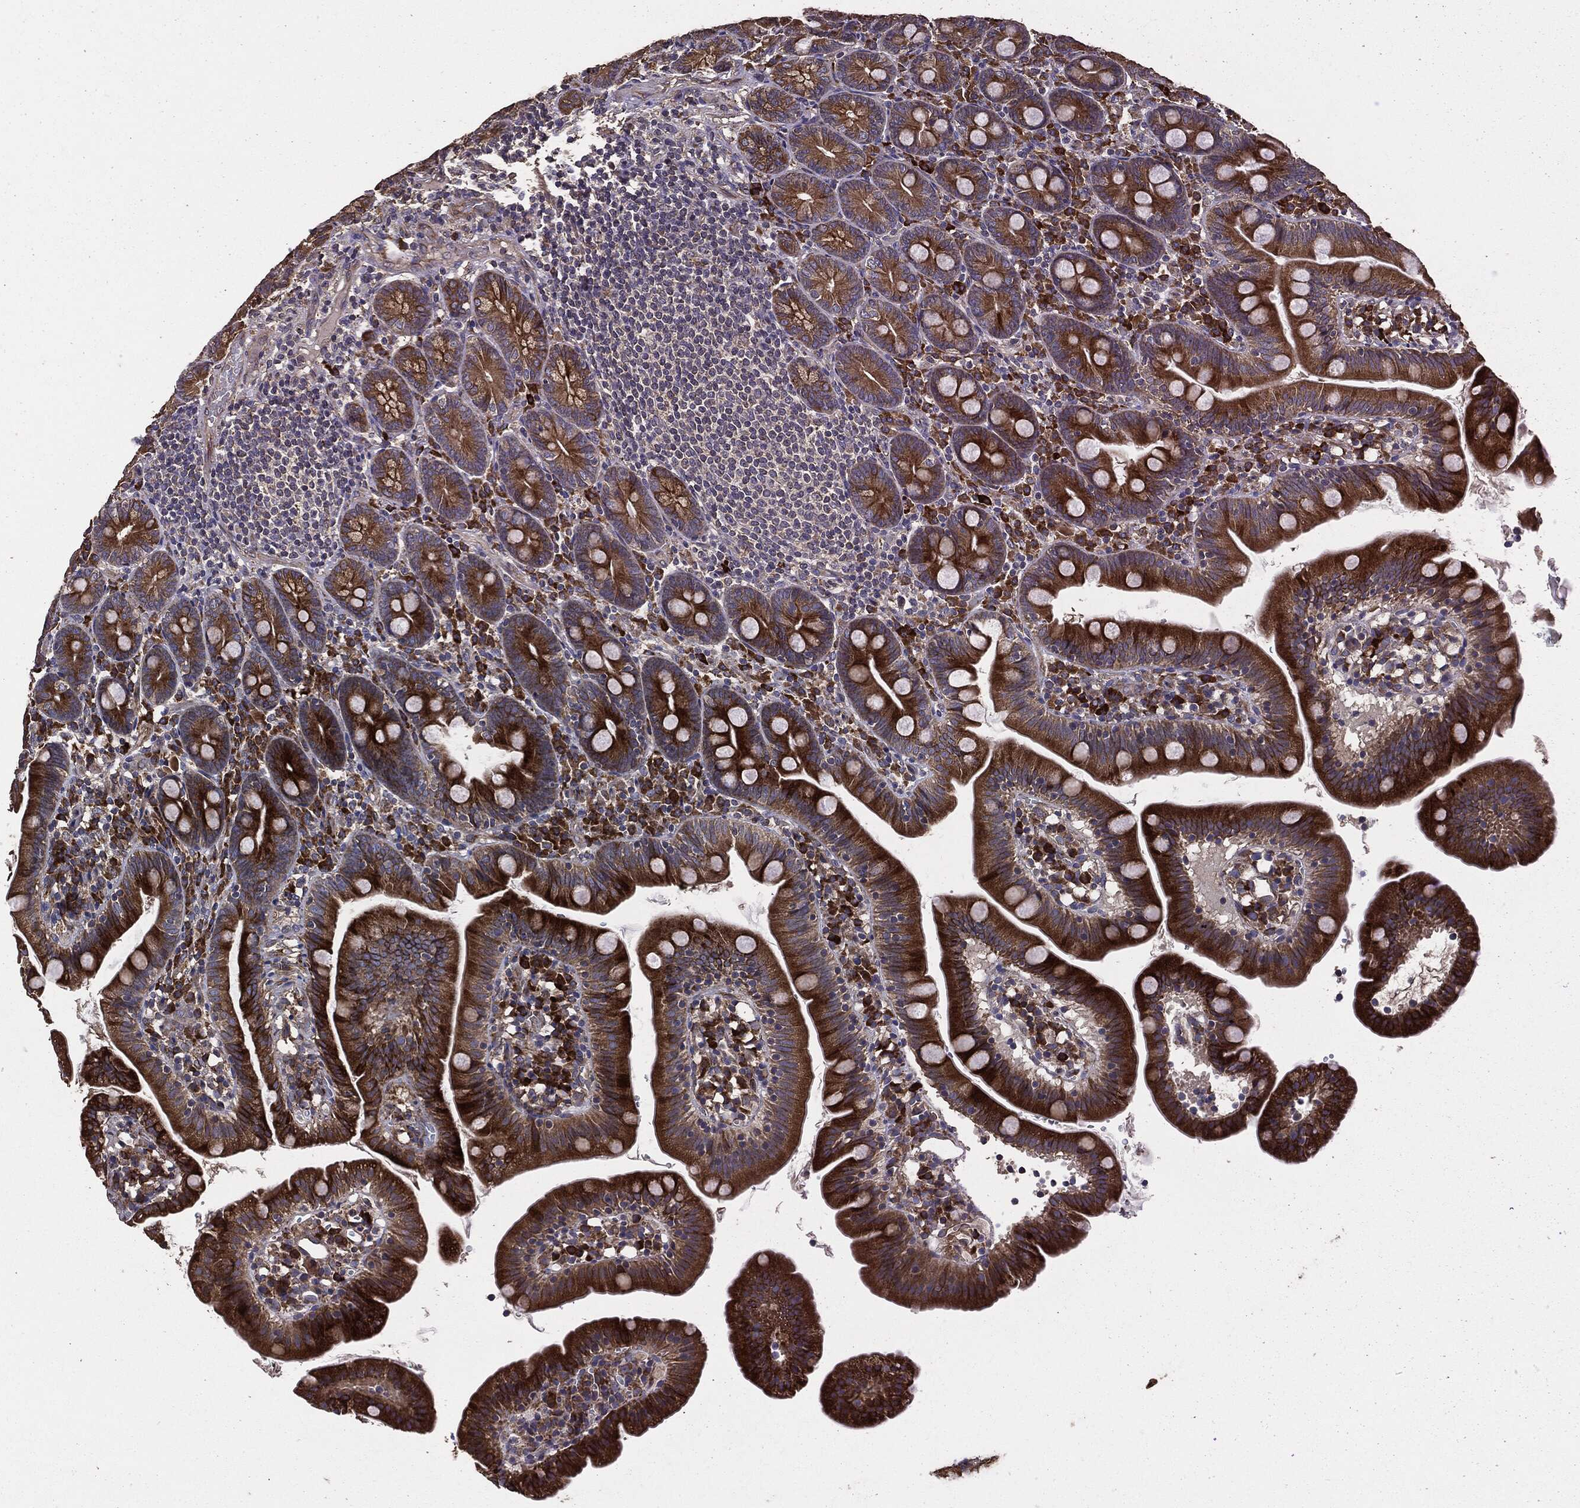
{"staining": {"intensity": "strong", "quantity": ">75%", "location": "cytoplasmic/membranous"}, "tissue": "duodenum", "cell_type": "Glandular cells", "image_type": "normal", "snomed": [{"axis": "morphology", "description": "Normal tissue, NOS"}, {"axis": "topography", "description": "Duodenum"}], "caption": "An image of duodenum stained for a protein displays strong cytoplasmic/membranous brown staining in glandular cells. The protein of interest is stained brown, and the nuclei are stained in blue (DAB (3,3'-diaminobenzidine) IHC with brightfield microscopy, high magnification).", "gene": "STK3", "patient": {"sex": "female", "age": 67}}